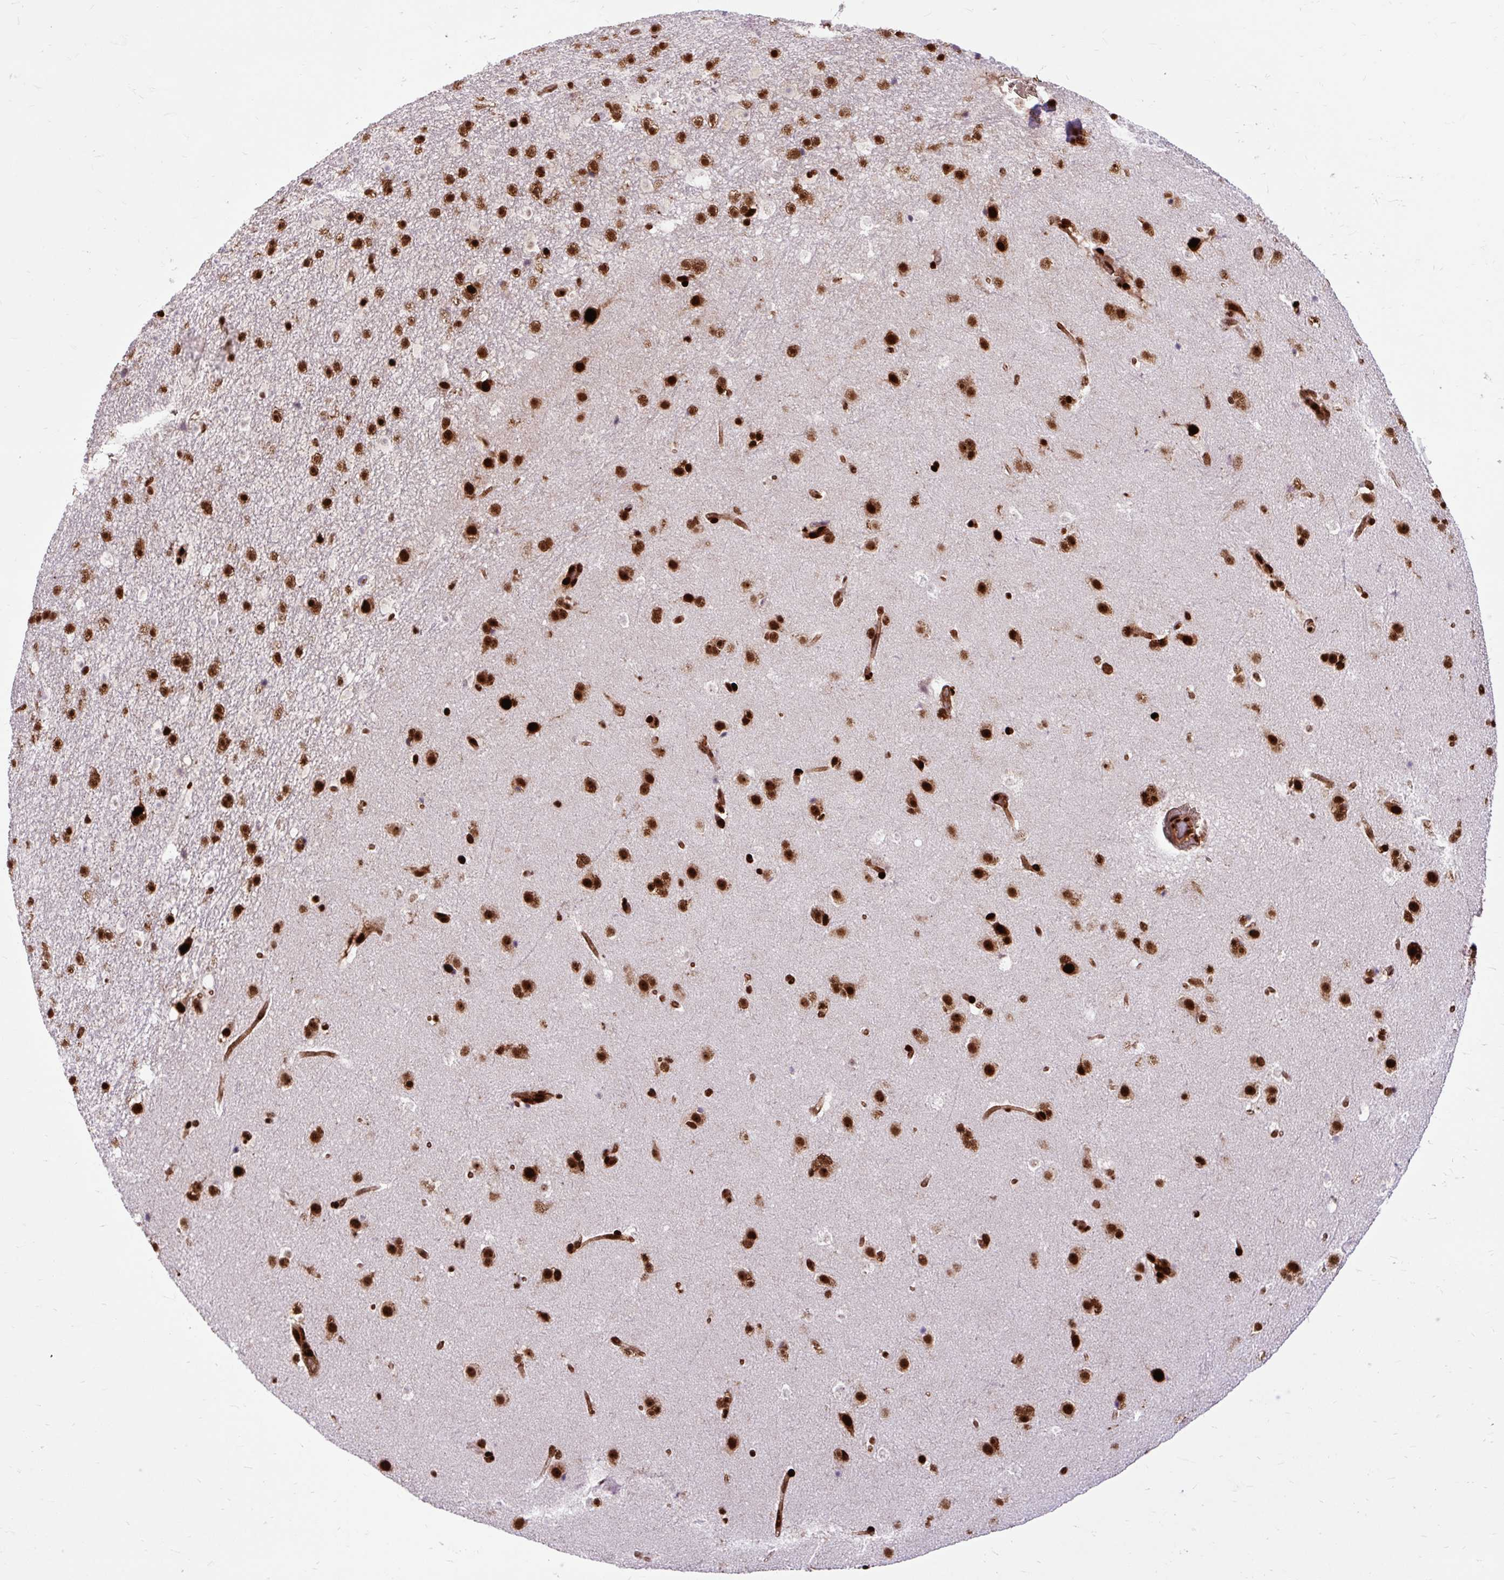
{"staining": {"intensity": "strong", "quantity": ">75%", "location": "nuclear"}, "tissue": "caudate", "cell_type": "Glial cells", "image_type": "normal", "snomed": [{"axis": "morphology", "description": "Normal tissue, NOS"}, {"axis": "topography", "description": "Lateral ventricle wall"}], "caption": "A high amount of strong nuclear expression is present in approximately >75% of glial cells in benign caudate. Immunohistochemistry (ihc) stains the protein in brown and the nuclei are stained blue.", "gene": "FUS", "patient": {"sex": "male", "age": 37}}